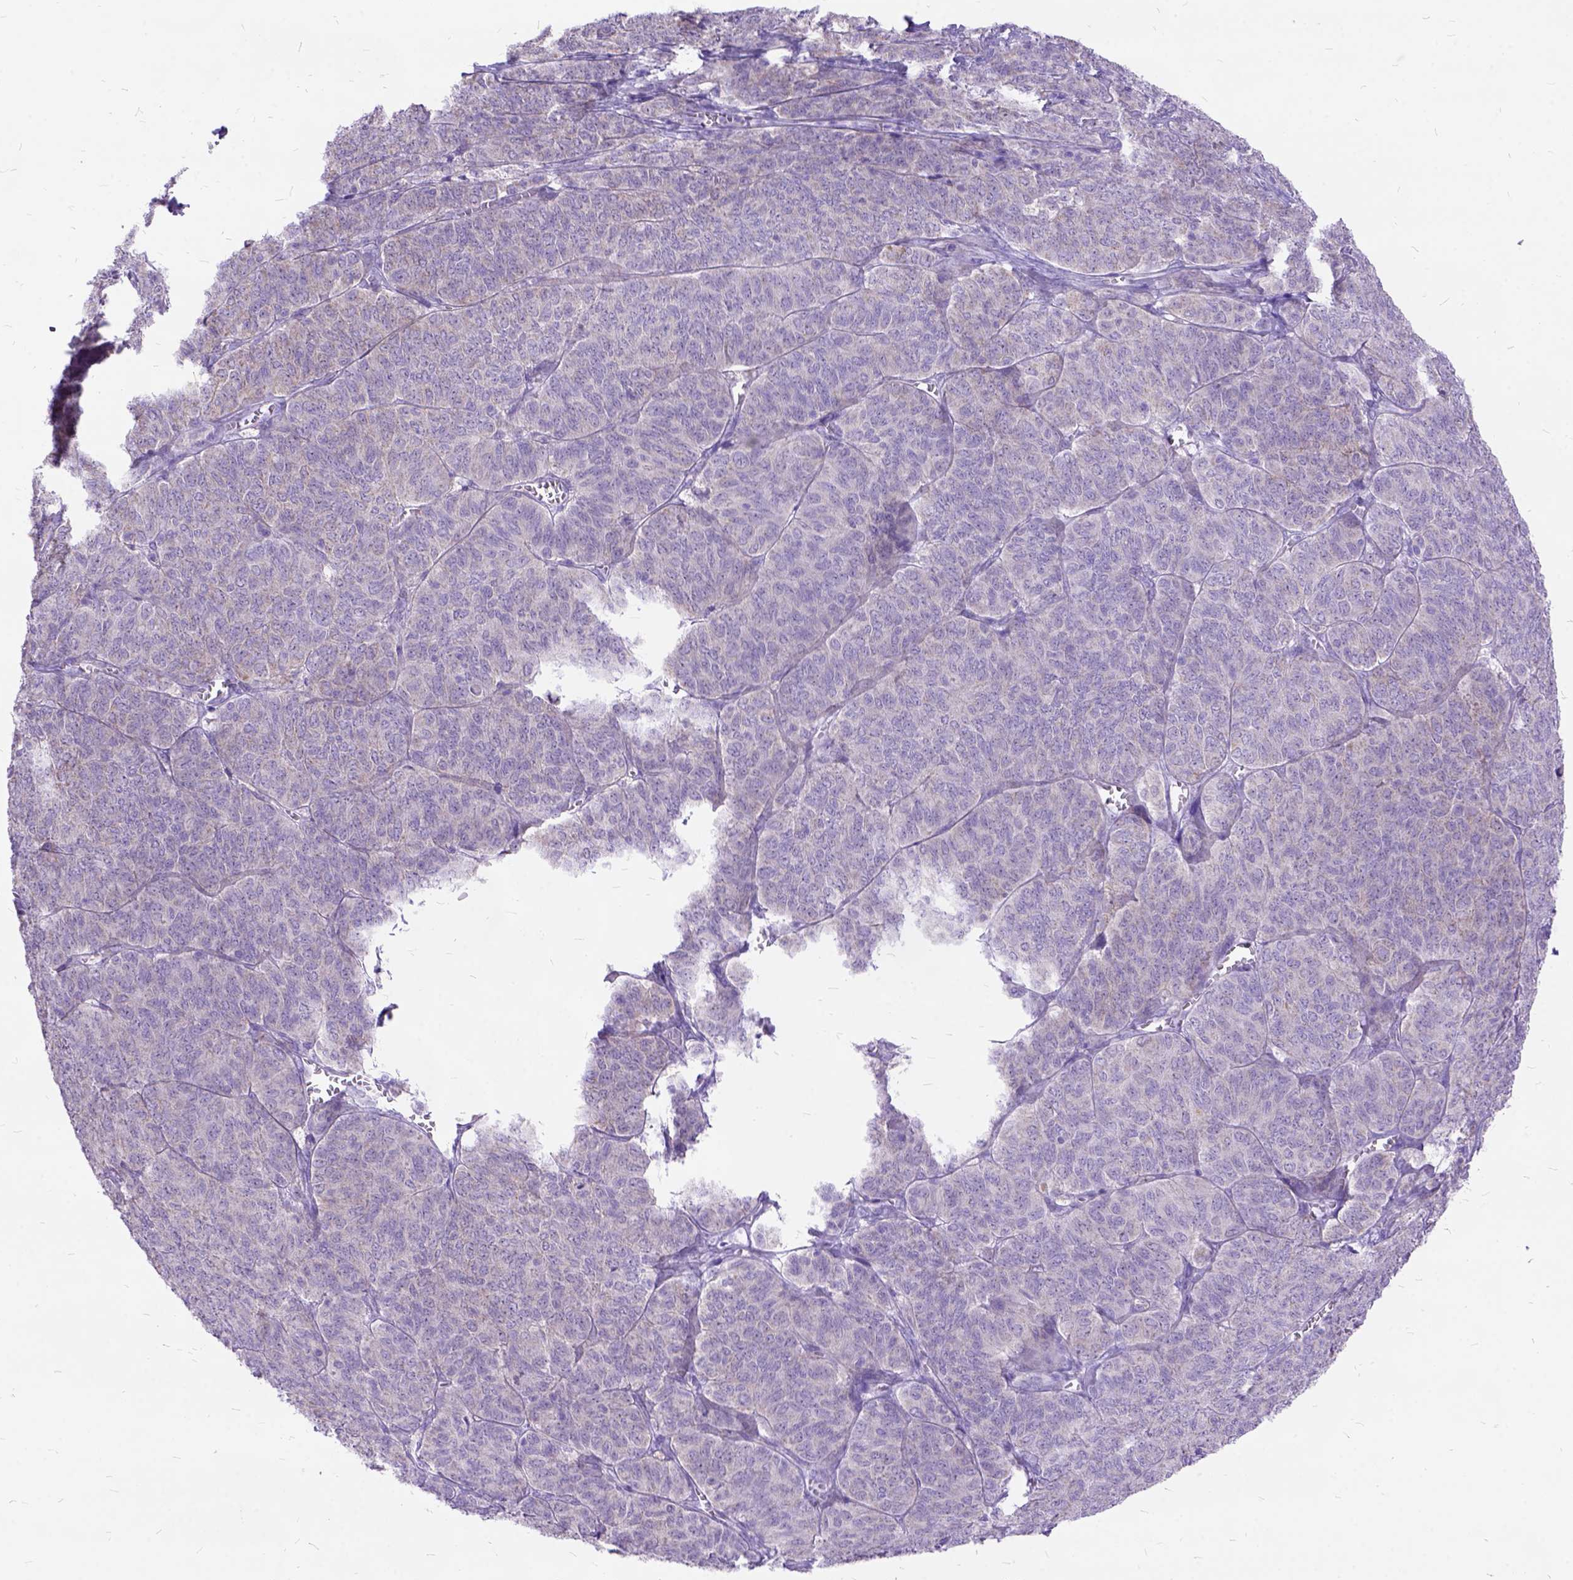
{"staining": {"intensity": "negative", "quantity": "none", "location": "none"}, "tissue": "ovarian cancer", "cell_type": "Tumor cells", "image_type": "cancer", "snomed": [{"axis": "morphology", "description": "Carcinoma, endometroid"}, {"axis": "topography", "description": "Ovary"}], "caption": "Tumor cells show no significant protein positivity in ovarian endometroid carcinoma. (Immunohistochemistry (ihc), brightfield microscopy, high magnification).", "gene": "CTAG2", "patient": {"sex": "female", "age": 80}}